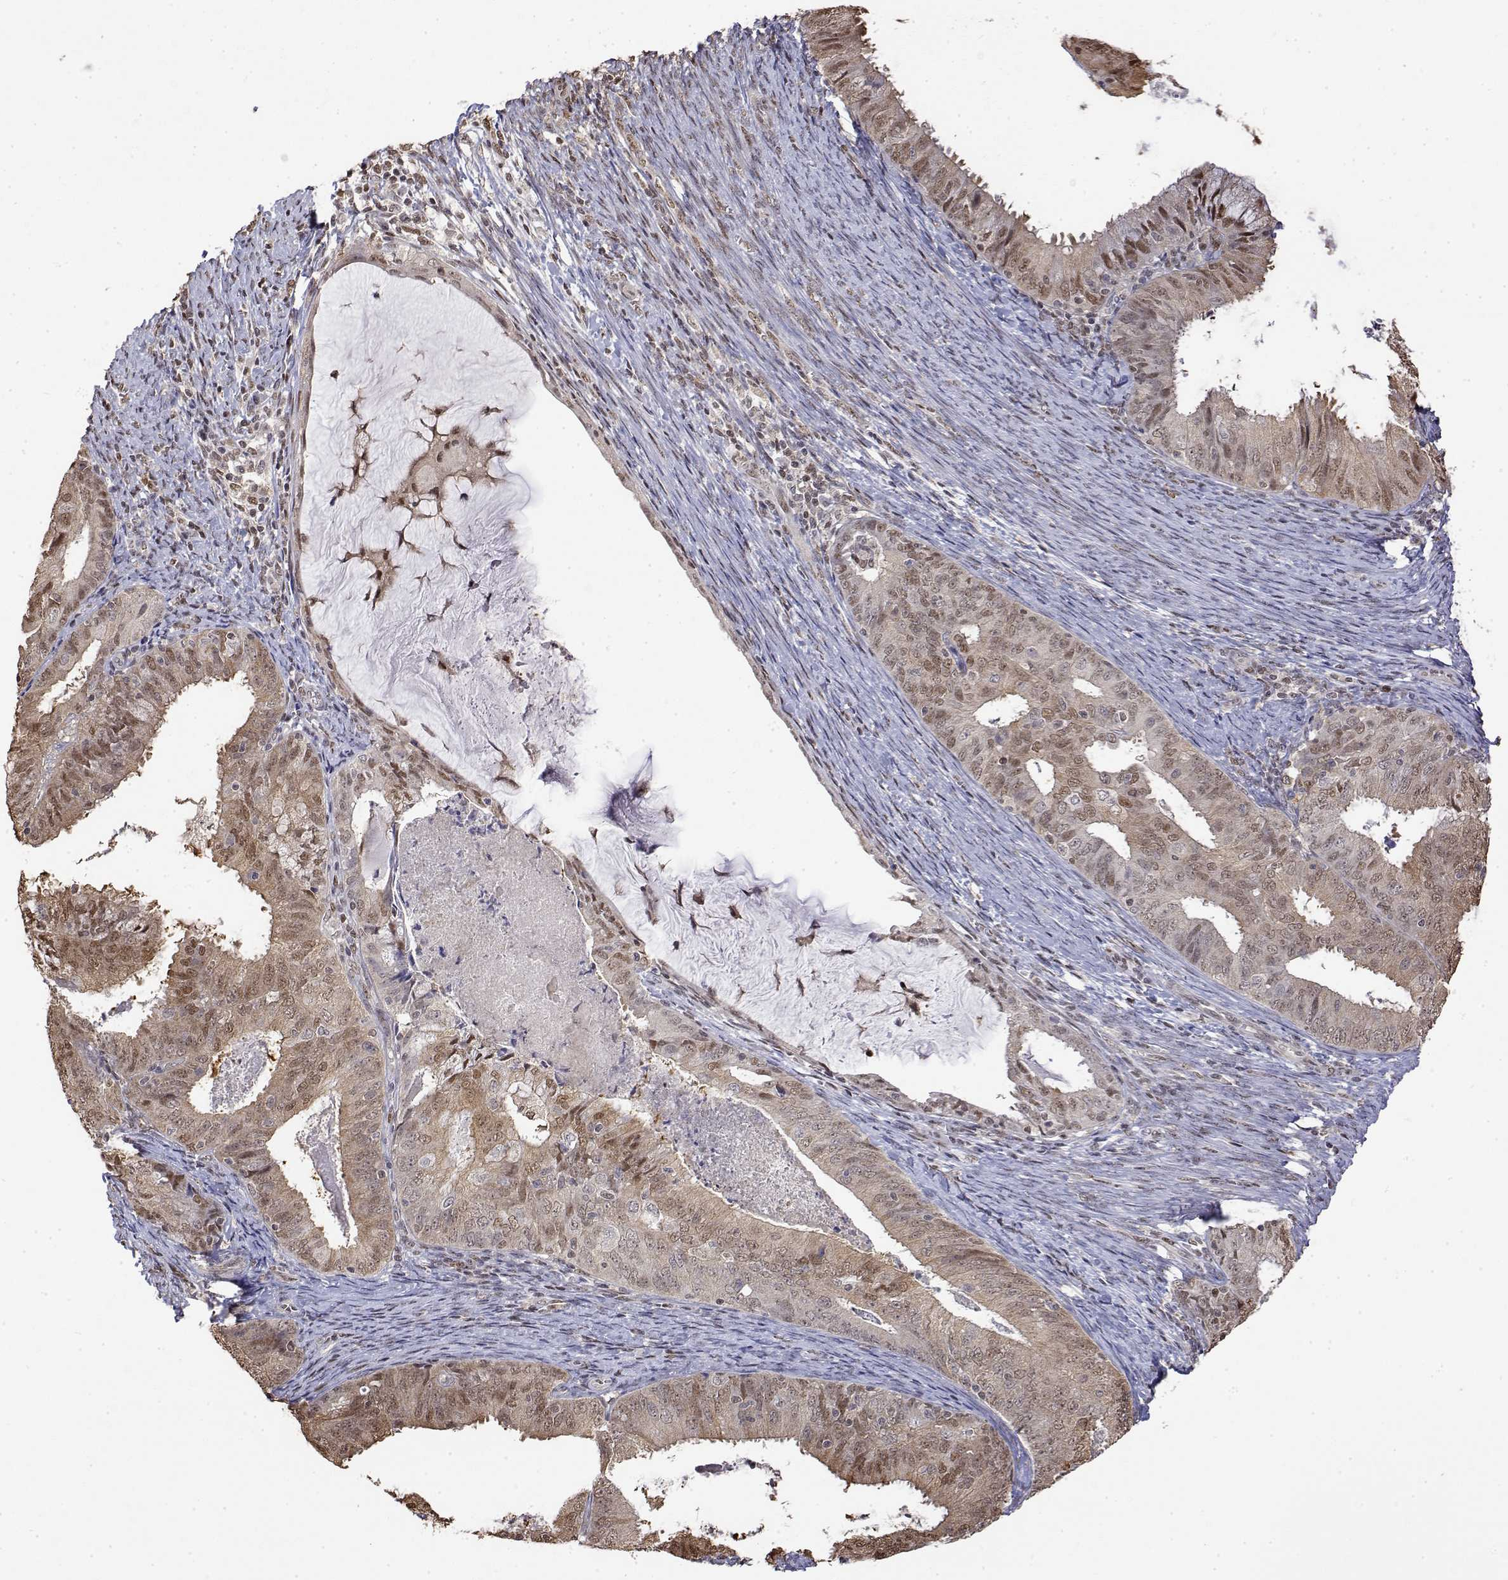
{"staining": {"intensity": "weak", "quantity": "25%-75%", "location": "nuclear"}, "tissue": "endometrial cancer", "cell_type": "Tumor cells", "image_type": "cancer", "snomed": [{"axis": "morphology", "description": "Adenocarcinoma, NOS"}, {"axis": "topography", "description": "Endometrium"}], "caption": "Tumor cells demonstrate low levels of weak nuclear expression in approximately 25%-75% of cells in endometrial adenocarcinoma.", "gene": "TPI1", "patient": {"sex": "female", "age": 57}}